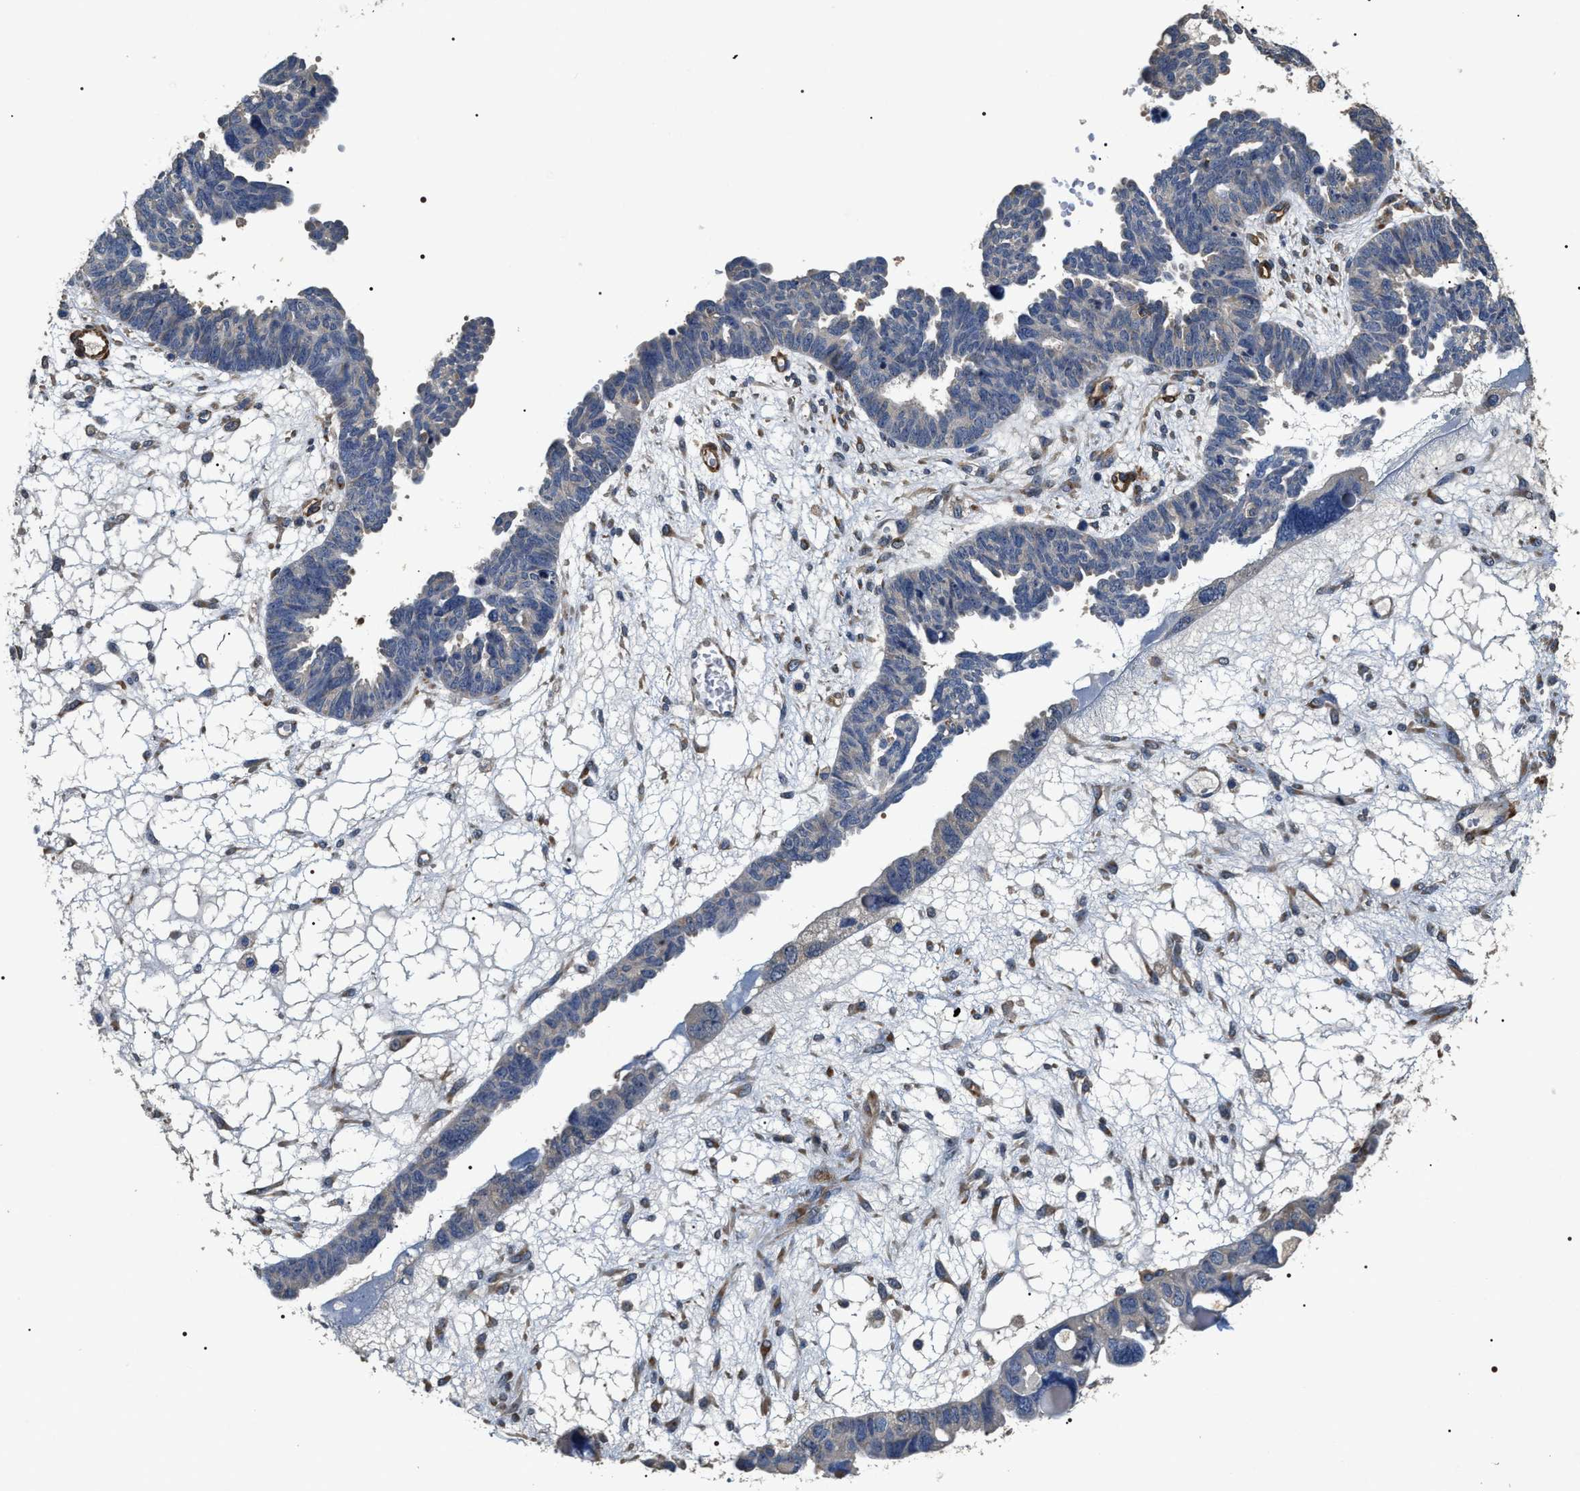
{"staining": {"intensity": "negative", "quantity": "none", "location": "none"}, "tissue": "ovarian cancer", "cell_type": "Tumor cells", "image_type": "cancer", "snomed": [{"axis": "morphology", "description": "Cystadenocarcinoma, serous, NOS"}, {"axis": "topography", "description": "Ovary"}], "caption": "Tumor cells show no significant protein expression in ovarian cancer.", "gene": "ZC3HAV1L", "patient": {"sex": "female", "age": 79}}